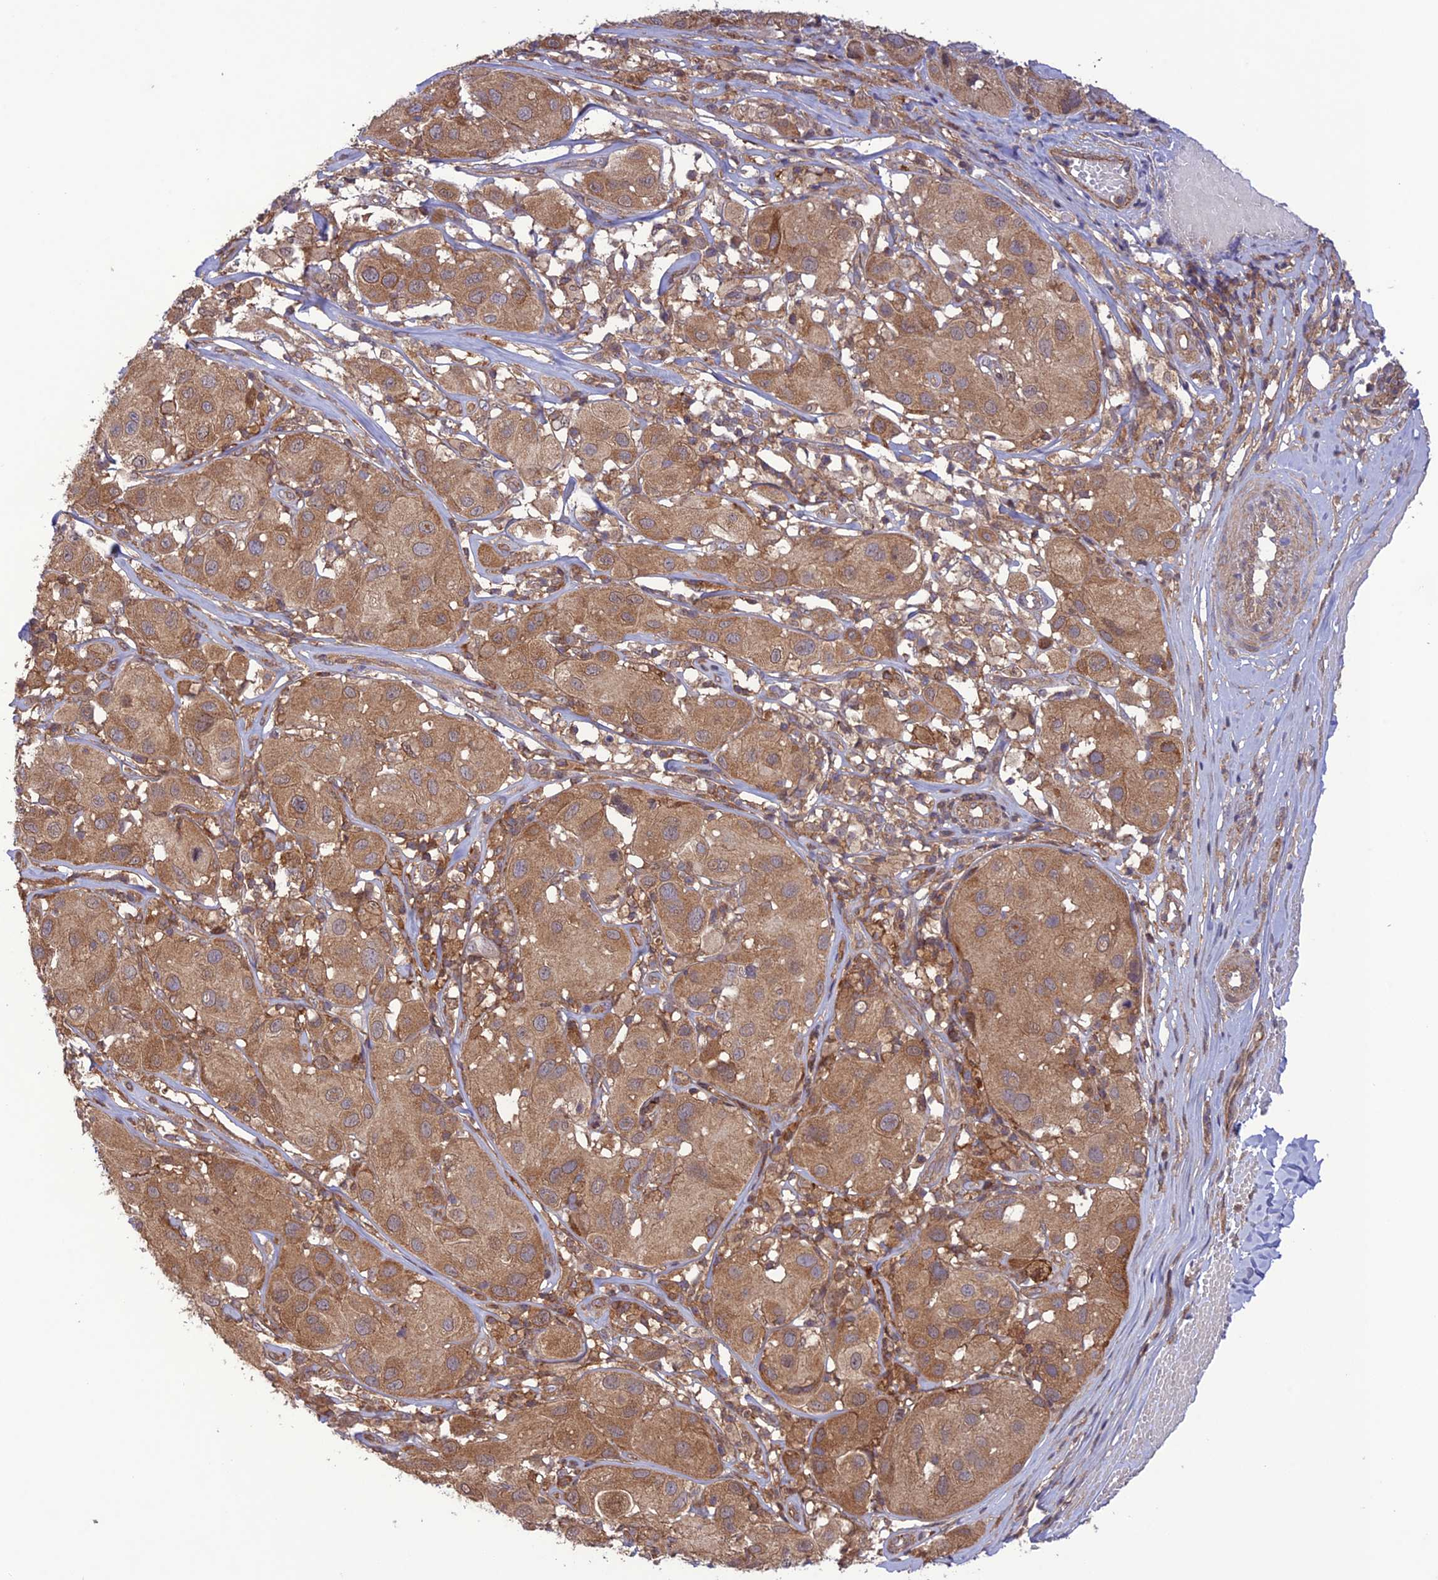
{"staining": {"intensity": "moderate", "quantity": ">75%", "location": "cytoplasmic/membranous"}, "tissue": "melanoma", "cell_type": "Tumor cells", "image_type": "cancer", "snomed": [{"axis": "morphology", "description": "Malignant melanoma, Metastatic site"}, {"axis": "topography", "description": "Skin"}], "caption": "Human malignant melanoma (metastatic site) stained with a brown dye shows moderate cytoplasmic/membranous positive expression in about >75% of tumor cells.", "gene": "FCHSD1", "patient": {"sex": "male", "age": 41}}